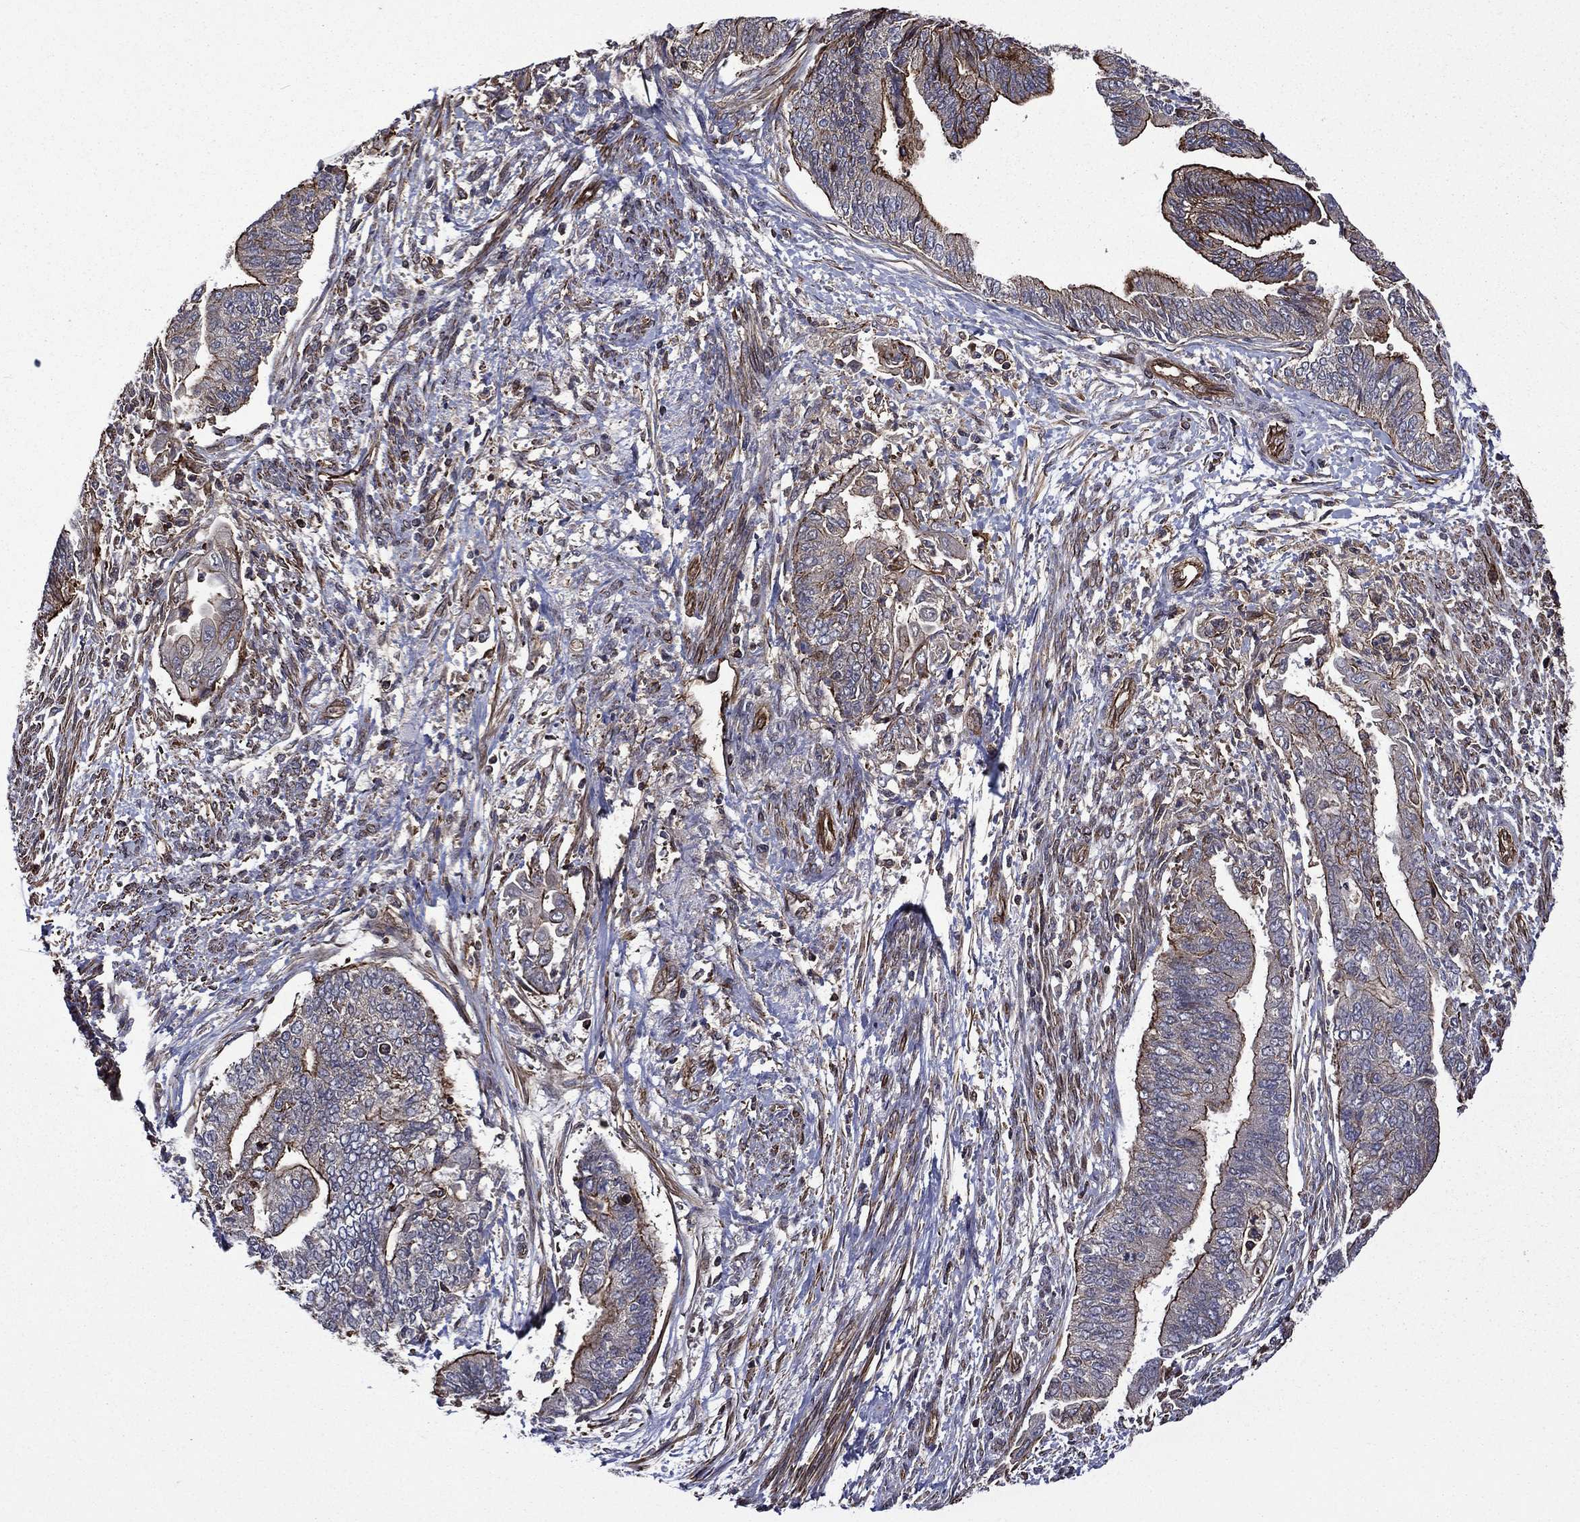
{"staining": {"intensity": "strong", "quantity": "<25%", "location": "cytoplasmic/membranous"}, "tissue": "endometrial cancer", "cell_type": "Tumor cells", "image_type": "cancer", "snomed": [{"axis": "morphology", "description": "Adenocarcinoma, NOS"}, {"axis": "topography", "description": "Endometrium"}], "caption": "Immunohistochemistry (IHC) photomicrograph of neoplastic tissue: endometrial adenocarcinoma stained using IHC shows medium levels of strong protein expression localized specifically in the cytoplasmic/membranous of tumor cells, appearing as a cytoplasmic/membranous brown color.", "gene": "PLPP3", "patient": {"sex": "female", "age": 65}}